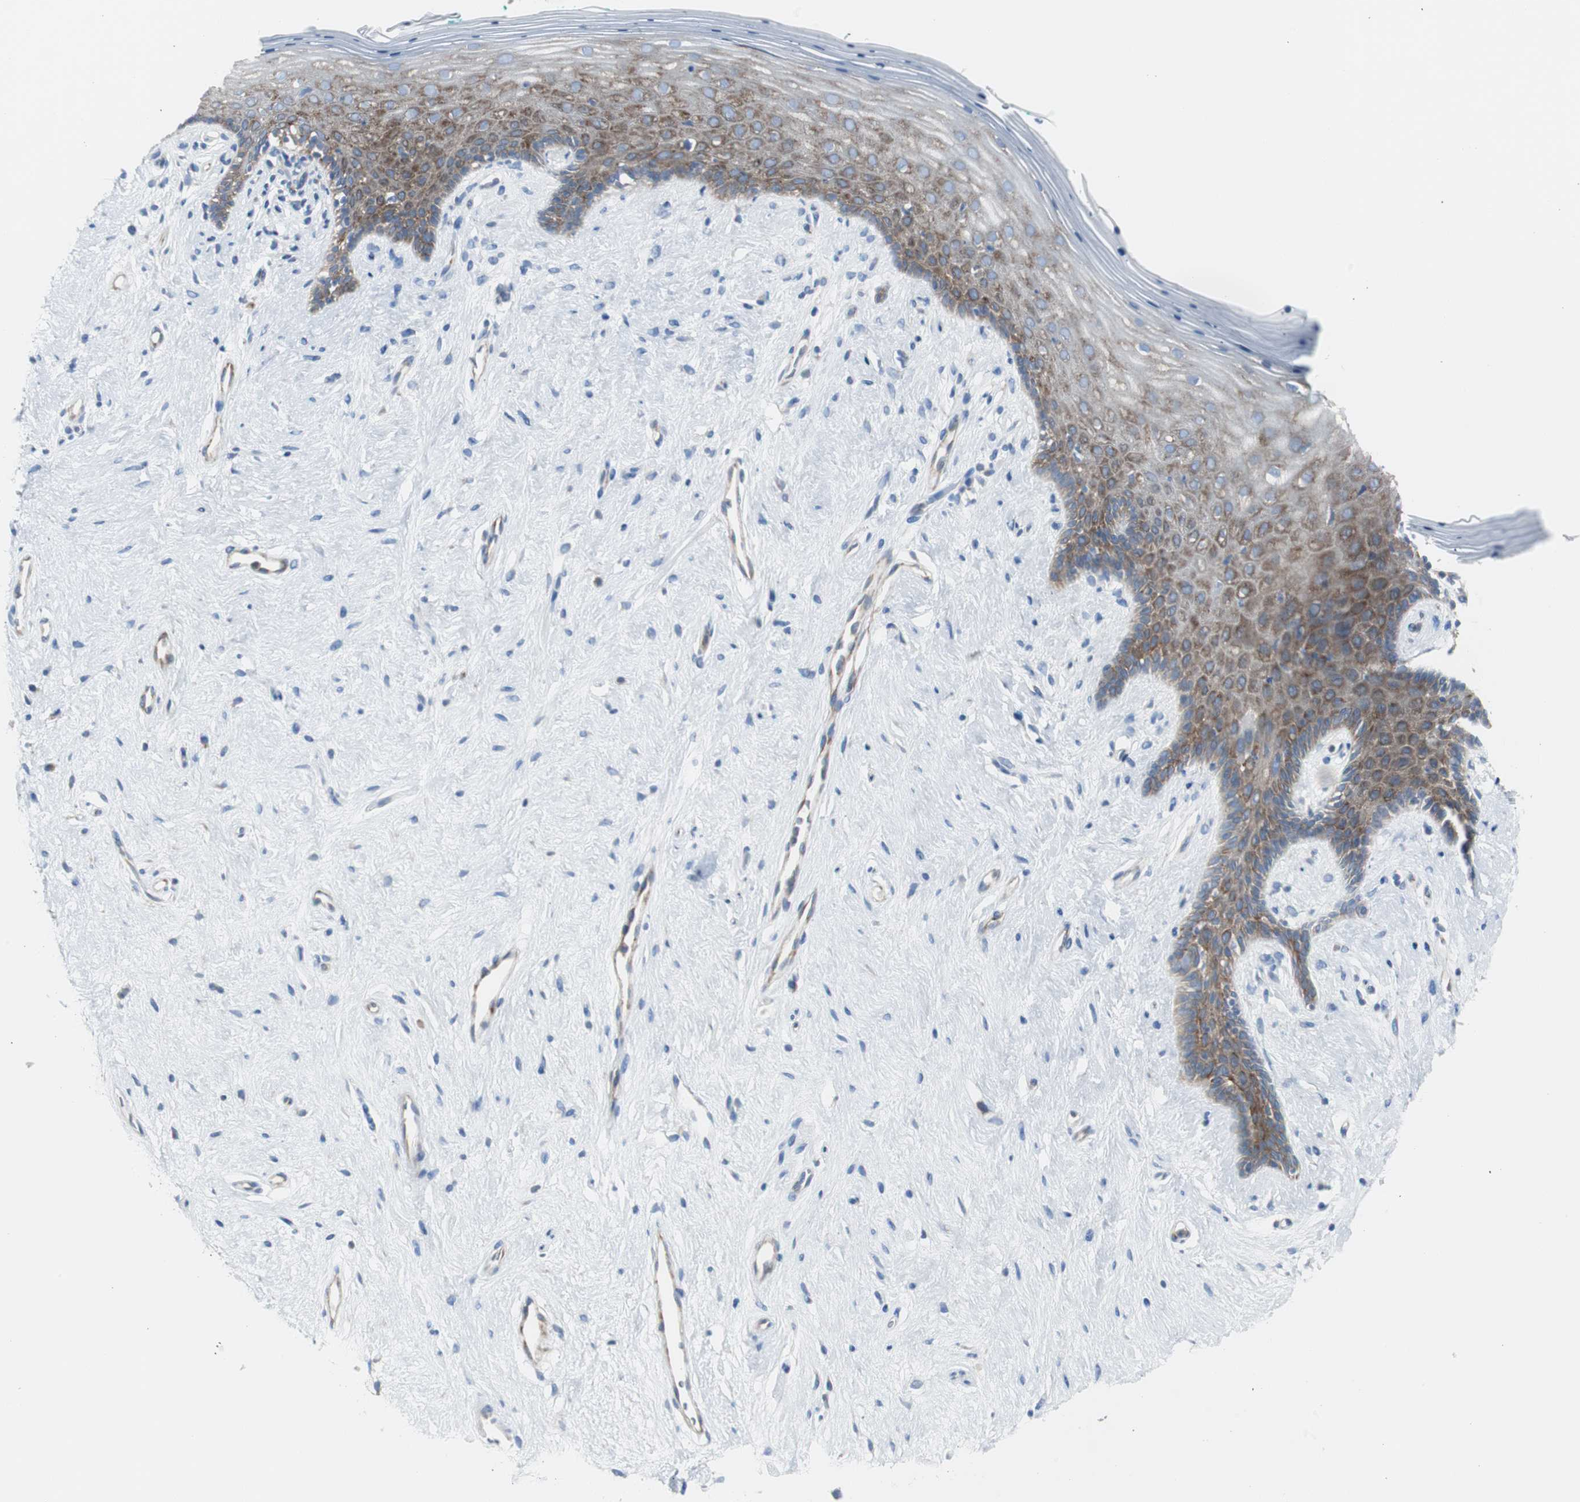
{"staining": {"intensity": "moderate", "quantity": ">75%", "location": "cytoplasmic/membranous"}, "tissue": "vagina", "cell_type": "Squamous epithelial cells", "image_type": "normal", "snomed": [{"axis": "morphology", "description": "Normal tissue, NOS"}, {"axis": "topography", "description": "Vagina"}], "caption": "Vagina stained with DAB (3,3'-diaminobenzidine) IHC displays medium levels of moderate cytoplasmic/membranous staining in about >75% of squamous epithelial cells.", "gene": "RPS12", "patient": {"sex": "female", "age": 44}}